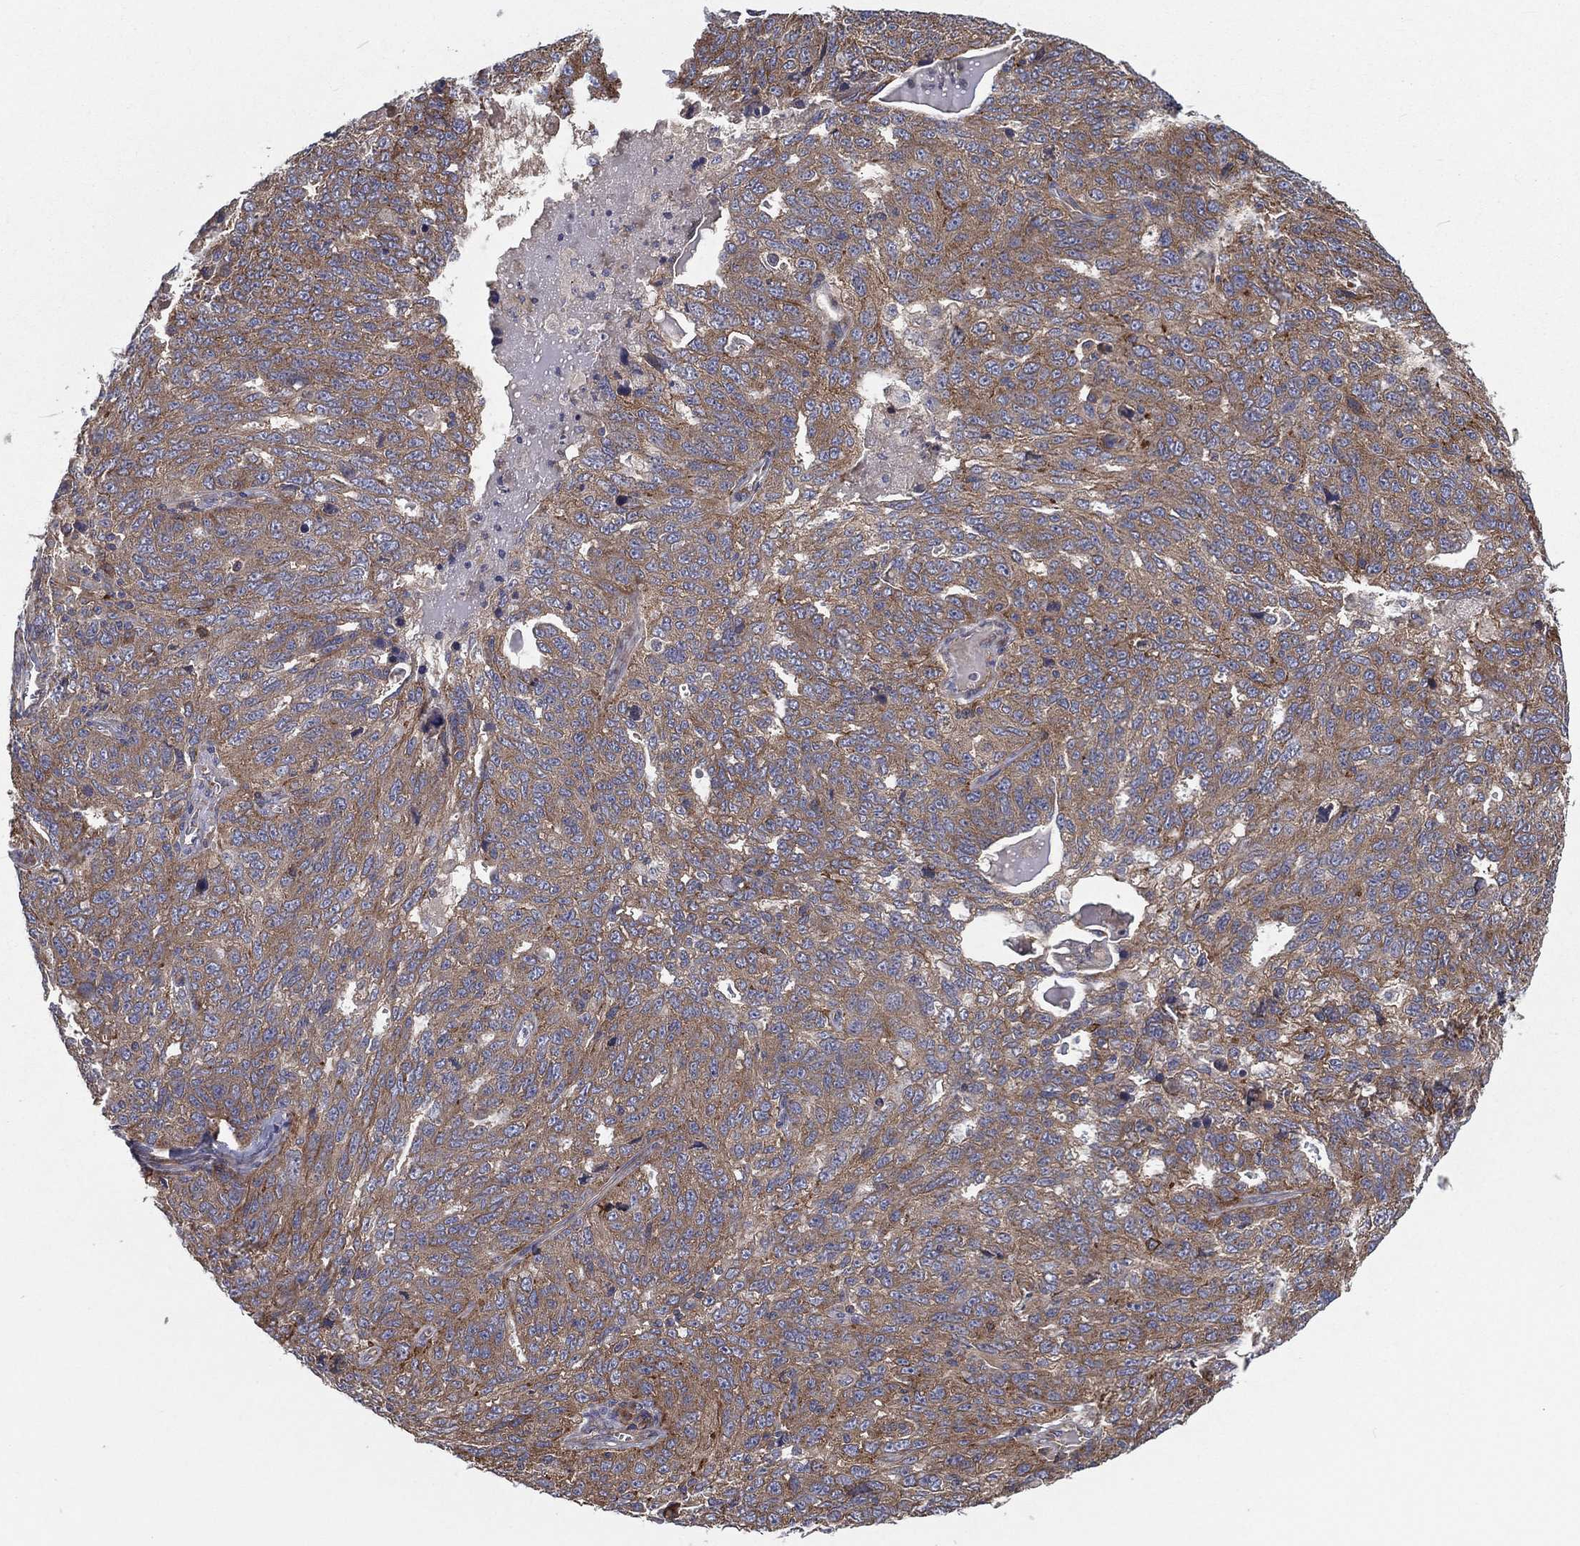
{"staining": {"intensity": "moderate", "quantity": ">75%", "location": "cytoplasmic/membranous"}, "tissue": "ovarian cancer", "cell_type": "Tumor cells", "image_type": "cancer", "snomed": [{"axis": "morphology", "description": "Cystadenocarcinoma, serous, NOS"}, {"axis": "topography", "description": "Ovary"}], "caption": "Brown immunohistochemical staining in serous cystadenocarcinoma (ovarian) exhibits moderate cytoplasmic/membranous staining in approximately >75% of tumor cells.", "gene": "EIF2B5", "patient": {"sex": "female", "age": 71}}